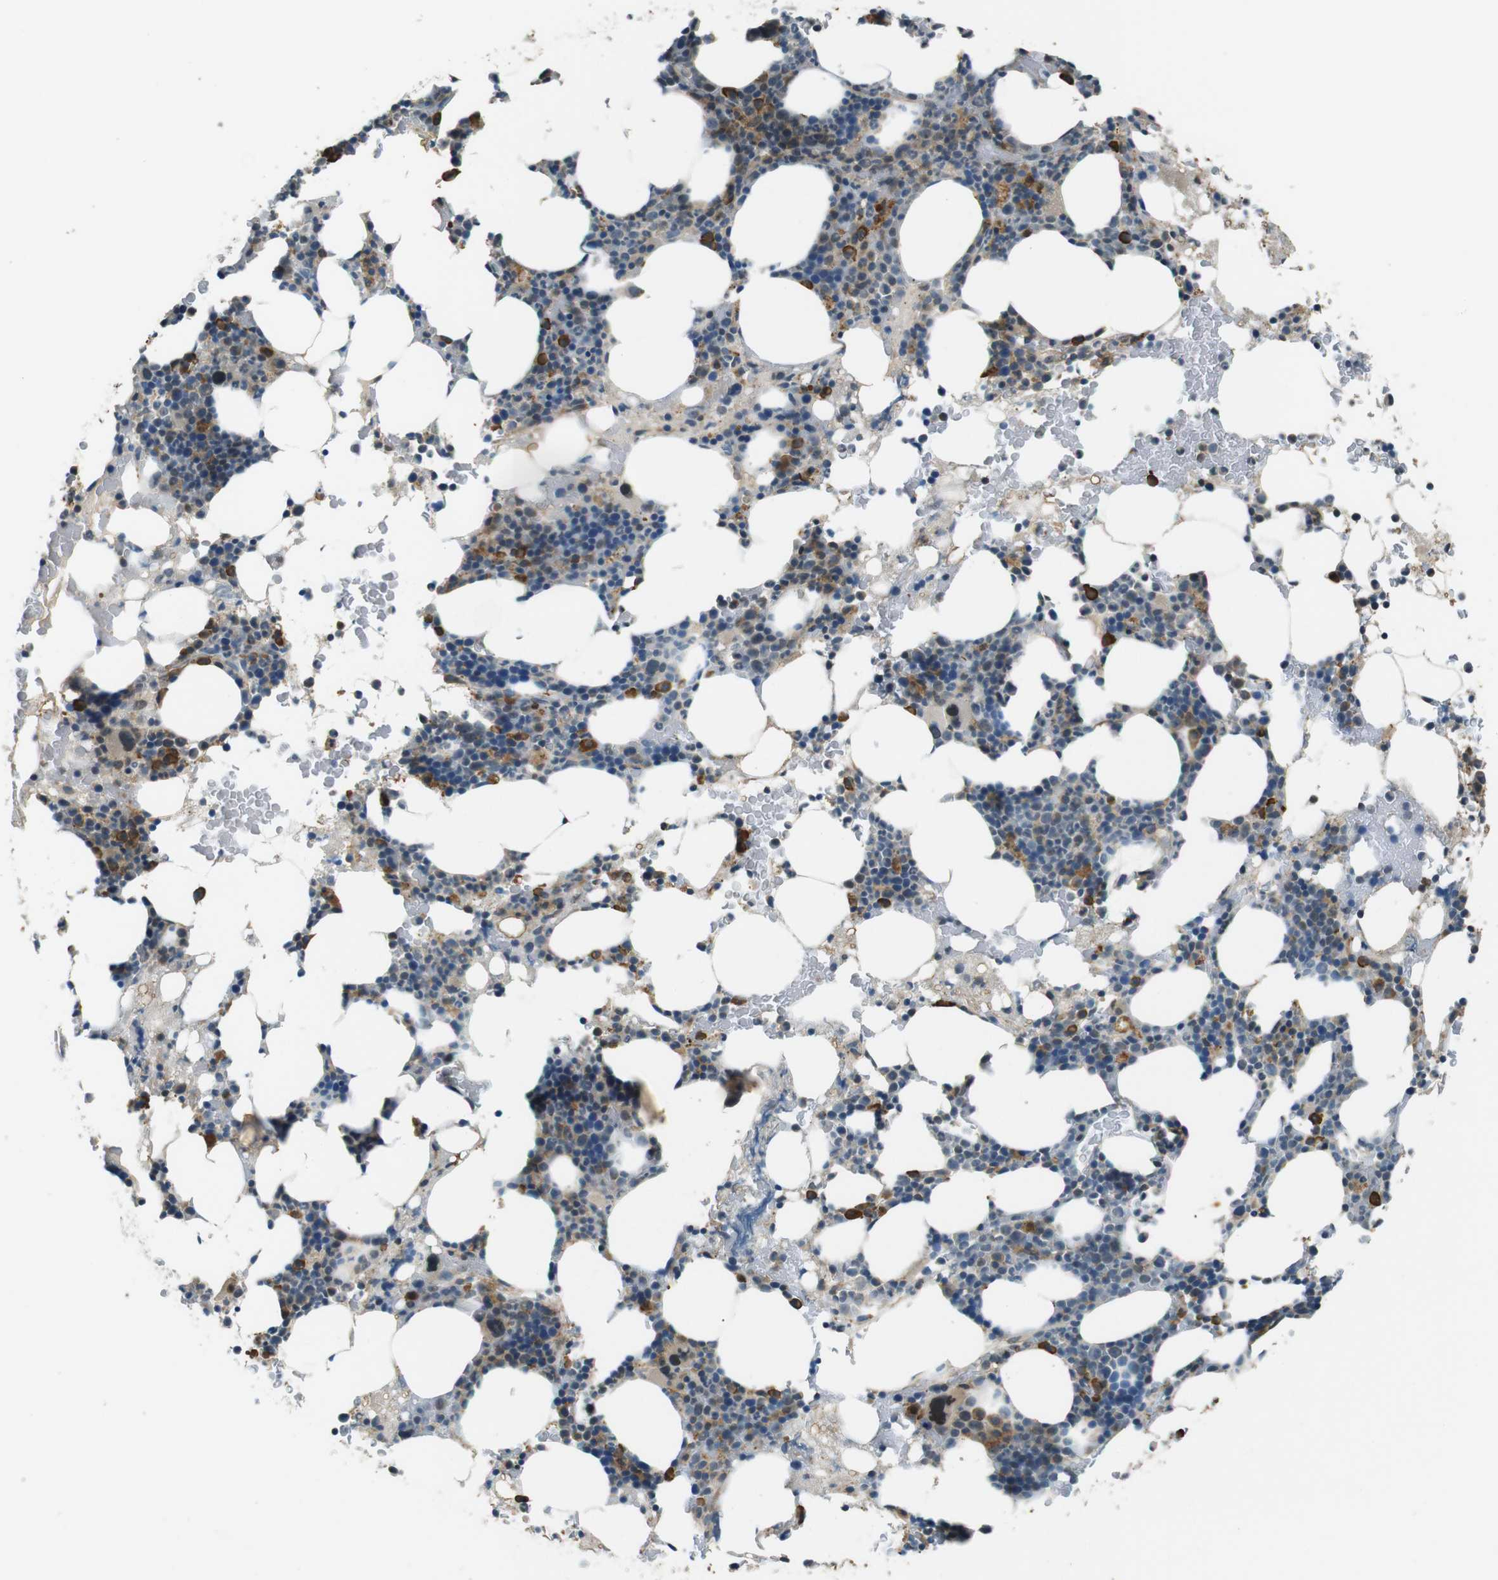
{"staining": {"intensity": "moderate", "quantity": "25%-75%", "location": "cytoplasmic/membranous"}, "tissue": "bone marrow", "cell_type": "Hematopoietic cells", "image_type": "normal", "snomed": [{"axis": "morphology", "description": "Normal tissue, NOS"}, {"axis": "morphology", "description": "Inflammation, NOS"}, {"axis": "topography", "description": "Bone marrow"}], "caption": "DAB immunohistochemical staining of benign bone marrow shows moderate cytoplasmic/membranous protein staining in approximately 25%-75% of hematopoietic cells. The protein is shown in brown color, while the nuclei are stained blue.", "gene": "MAGI2", "patient": {"sex": "female", "age": 84}}